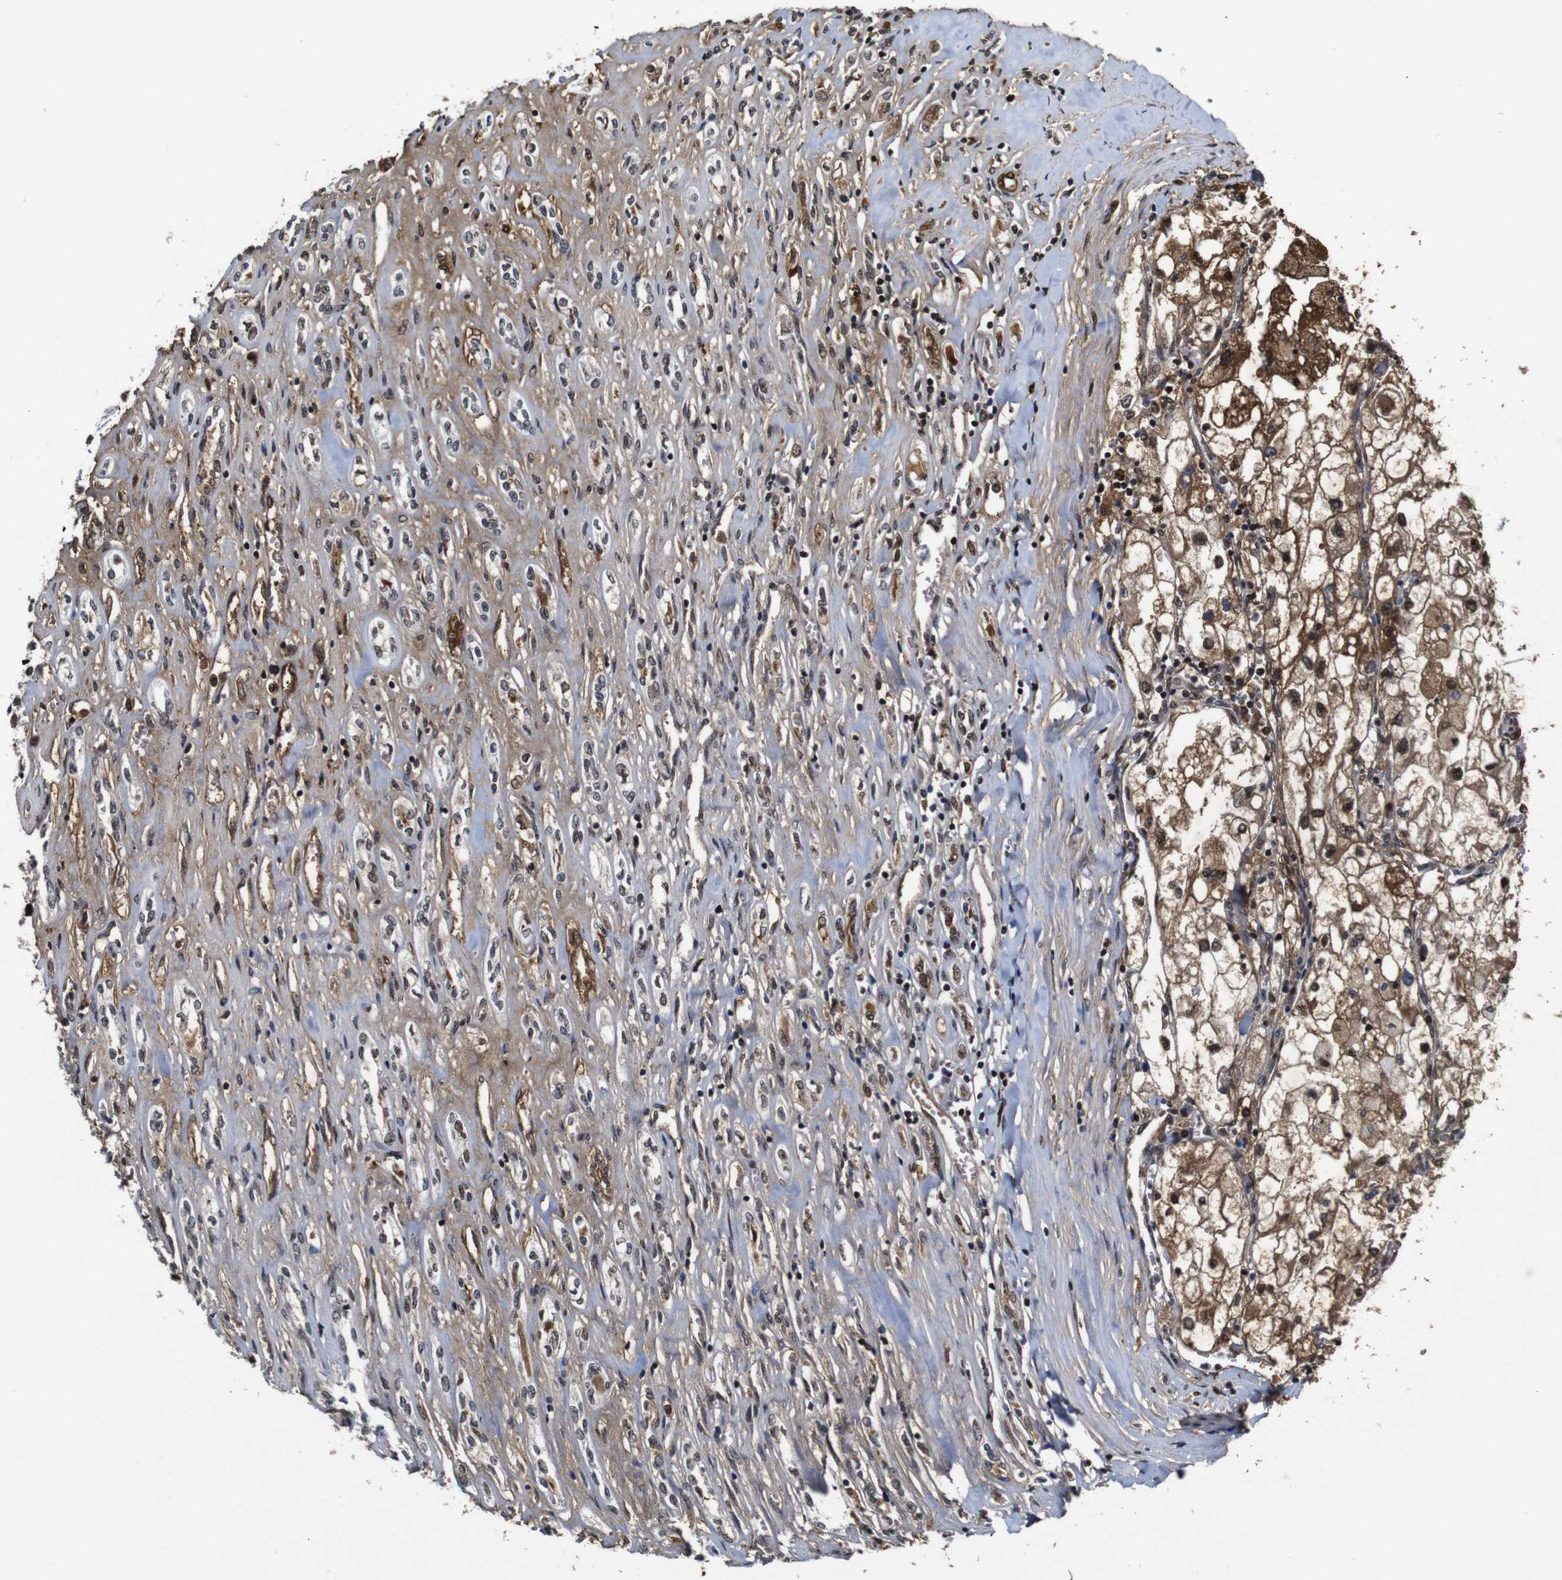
{"staining": {"intensity": "moderate", "quantity": ">75%", "location": "cytoplasmic/membranous,nuclear"}, "tissue": "renal cancer", "cell_type": "Tumor cells", "image_type": "cancer", "snomed": [{"axis": "morphology", "description": "Adenocarcinoma, NOS"}, {"axis": "topography", "description": "Kidney"}], "caption": "Renal adenocarcinoma stained for a protein (brown) exhibits moderate cytoplasmic/membranous and nuclear positive staining in approximately >75% of tumor cells.", "gene": "MYC", "patient": {"sex": "female", "age": 70}}